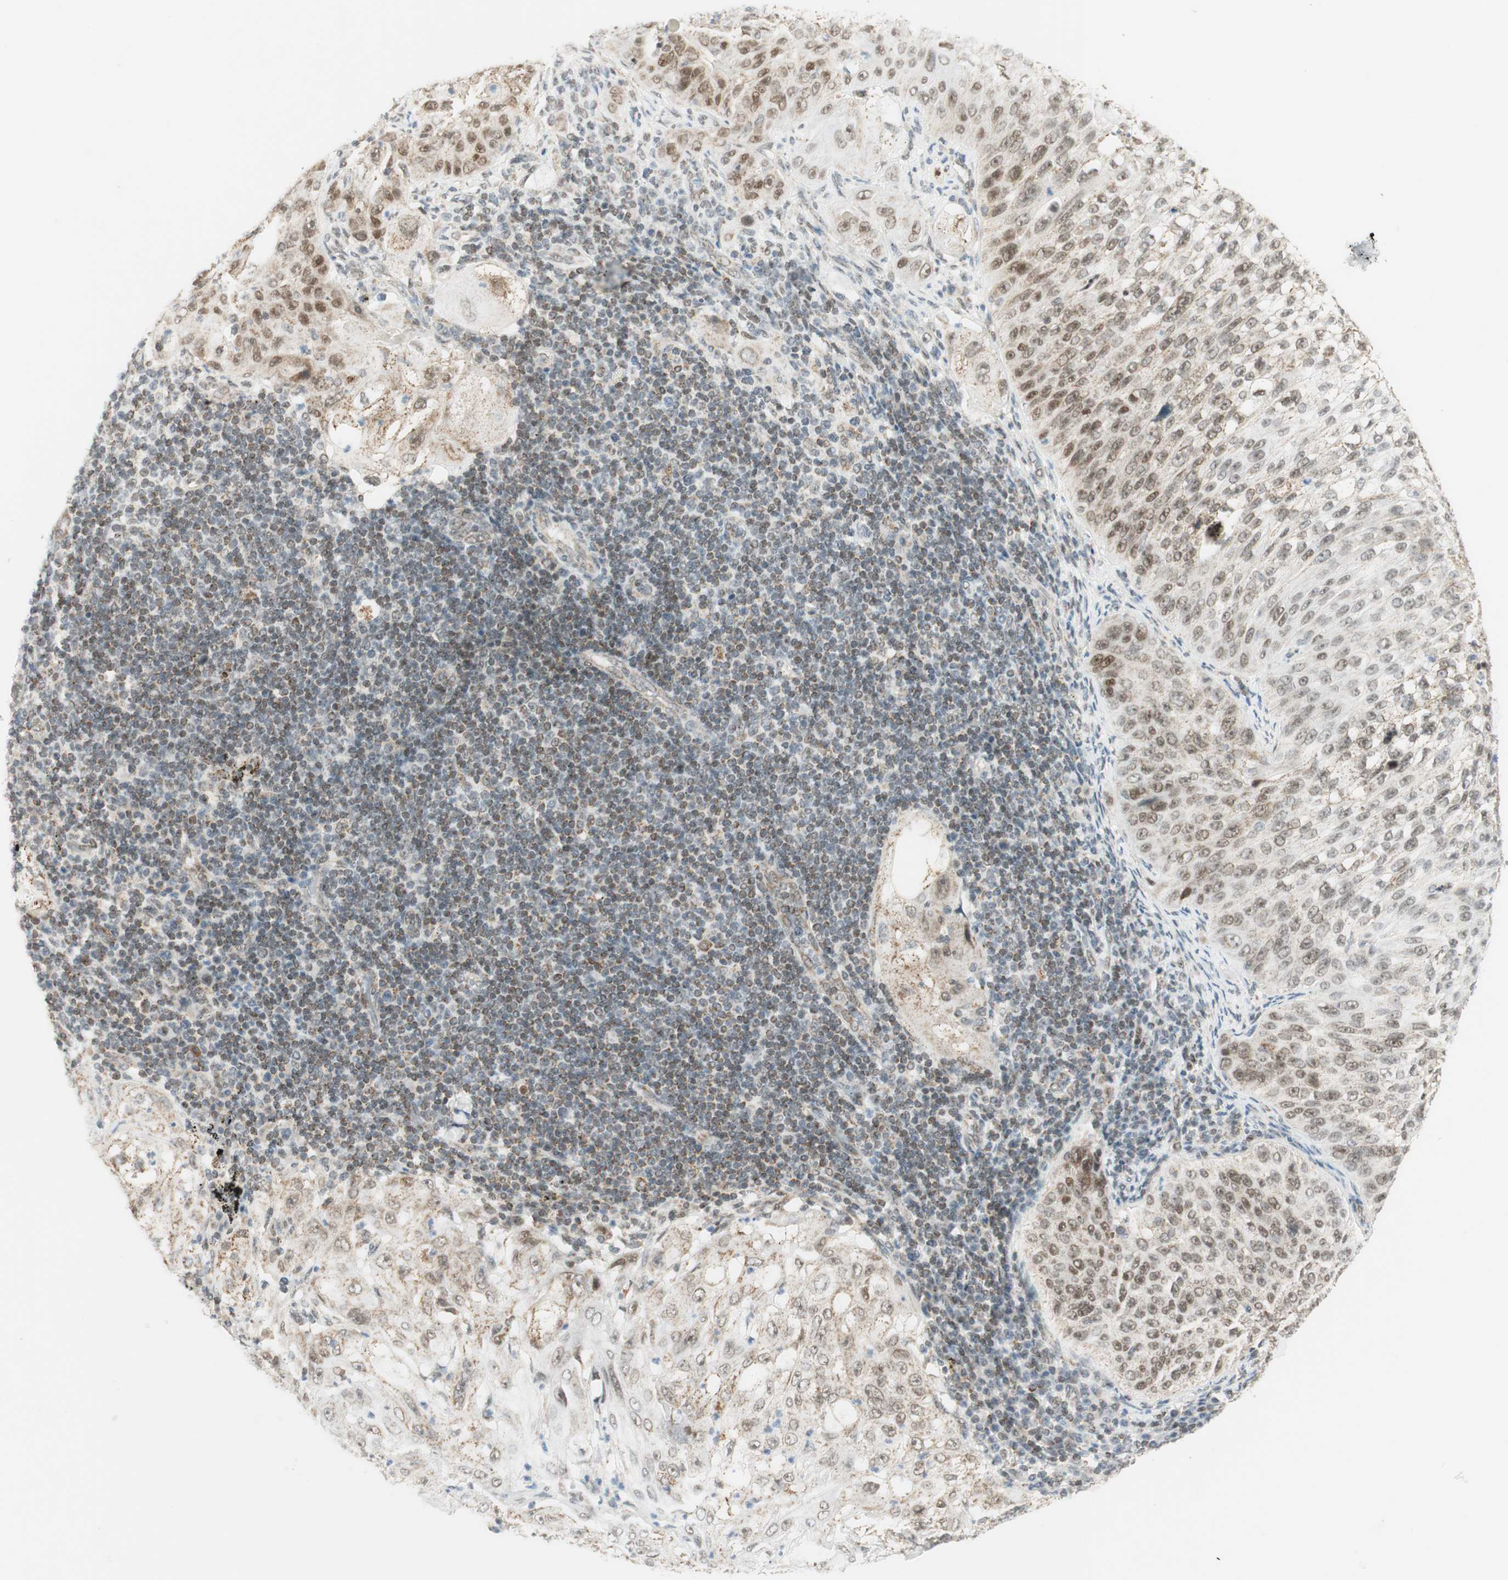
{"staining": {"intensity": "moderate", "quantity": "25%-75%", "location": "nuclear"}, "tissue": "lung cancer", "cell_type": "Tumor cells", "image_type": "cancer", "snomed": [{"axis": "morphology", "description": "Inflammation, NOS"}, {"axis": "morphology", "description": "Squamous cell carcinoma, NOS"}, {"axis": "topography", "description": "Lymph node"}, {"axis": "topography", "description": "Soft tissue"}, {"axis": "topography", "description": "Lung"}], "caption": "Moderate nuclear positivity is present in approximately 25%-75% of tumor cells in lung squamous cell carcinoma.", "gene": "ZNF782", "patient": {"sex": "male", "age": 66}}